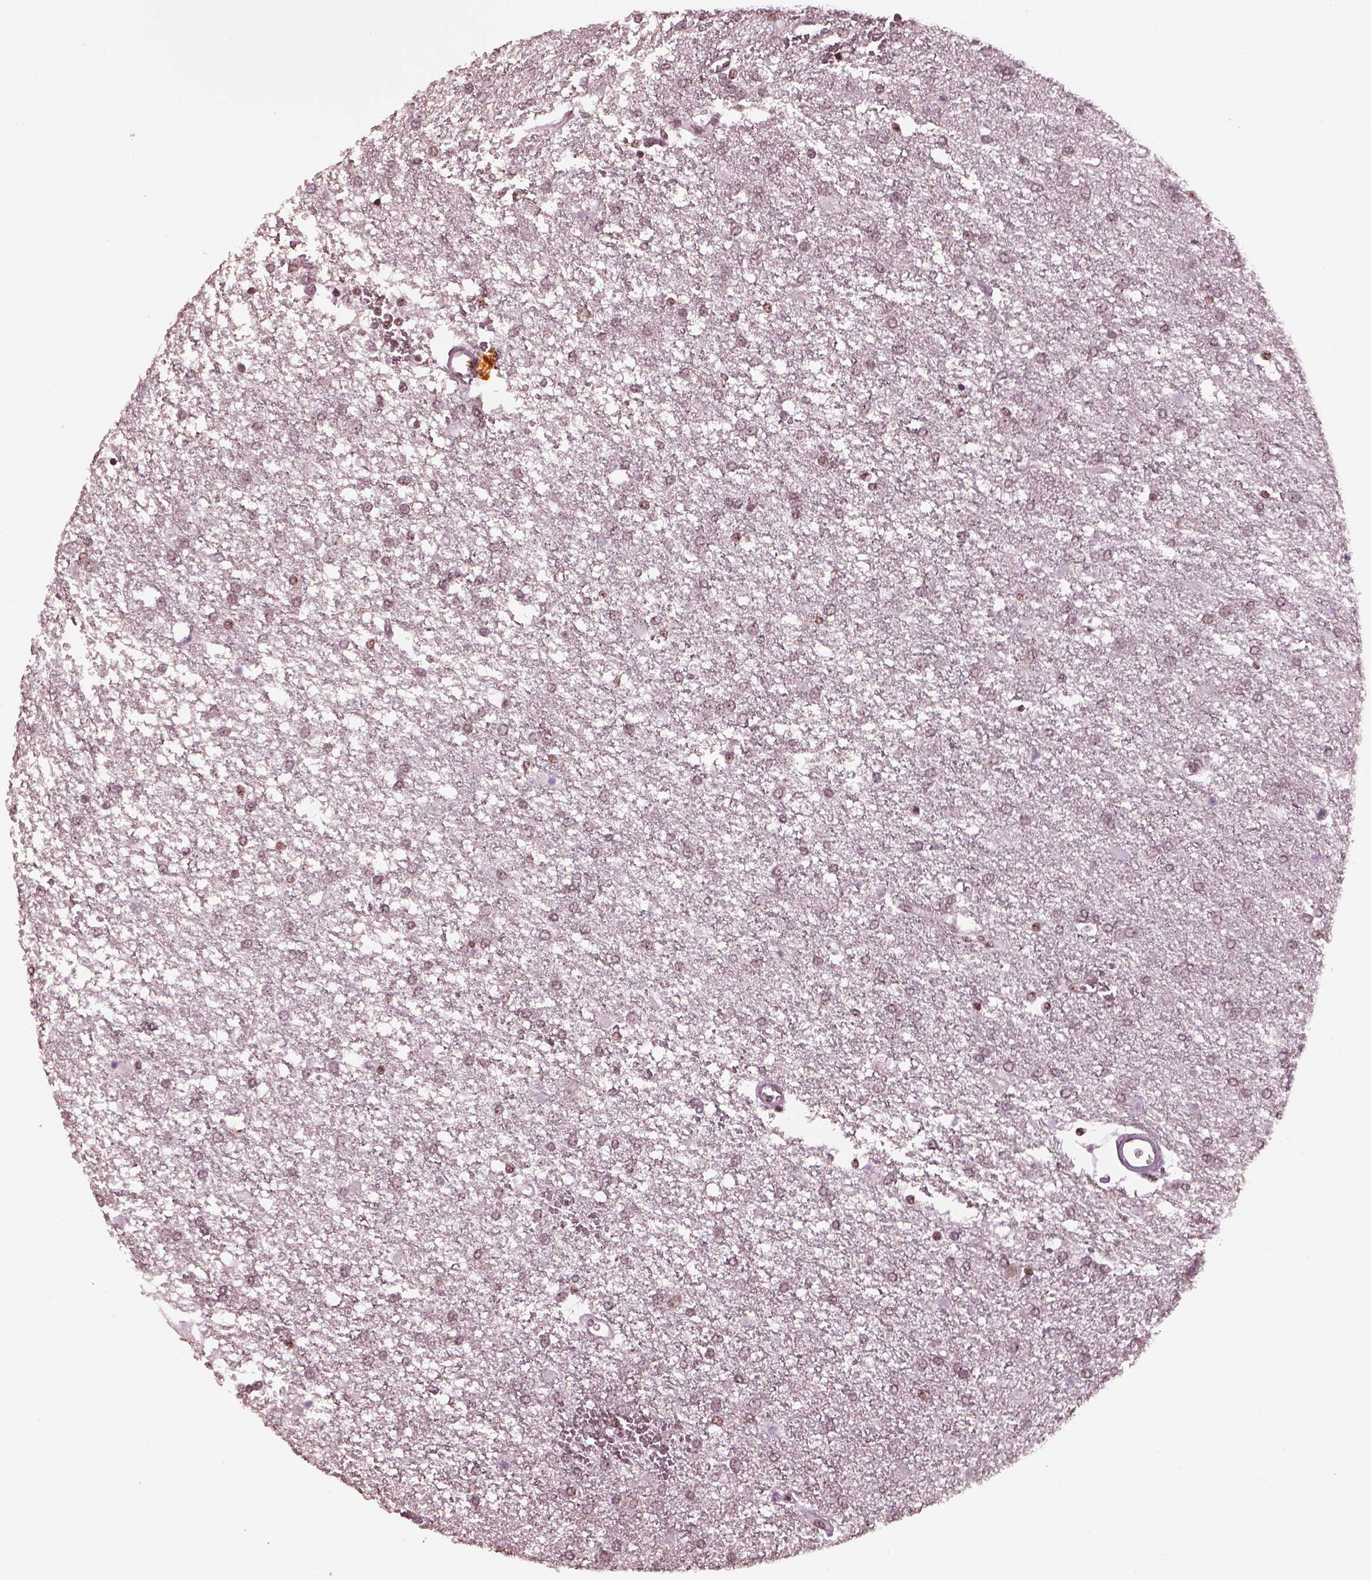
{"staining": {"intensity": "negative", "quantity": "none", "location": "none"}, "tissue": "glioma", "cell_type": "Tumor cells", "image_type": "cancer", "snomed": [{"axis": "morphology", "description": "Glioma, malignant, High grade"}, {"axis": "topography", "description": "Brain"}], "caption": "The image reveals no staining of tumor cells in glioma.", "gene": "RUVBL2", "patient": {"sex": "female", "age": 61}}